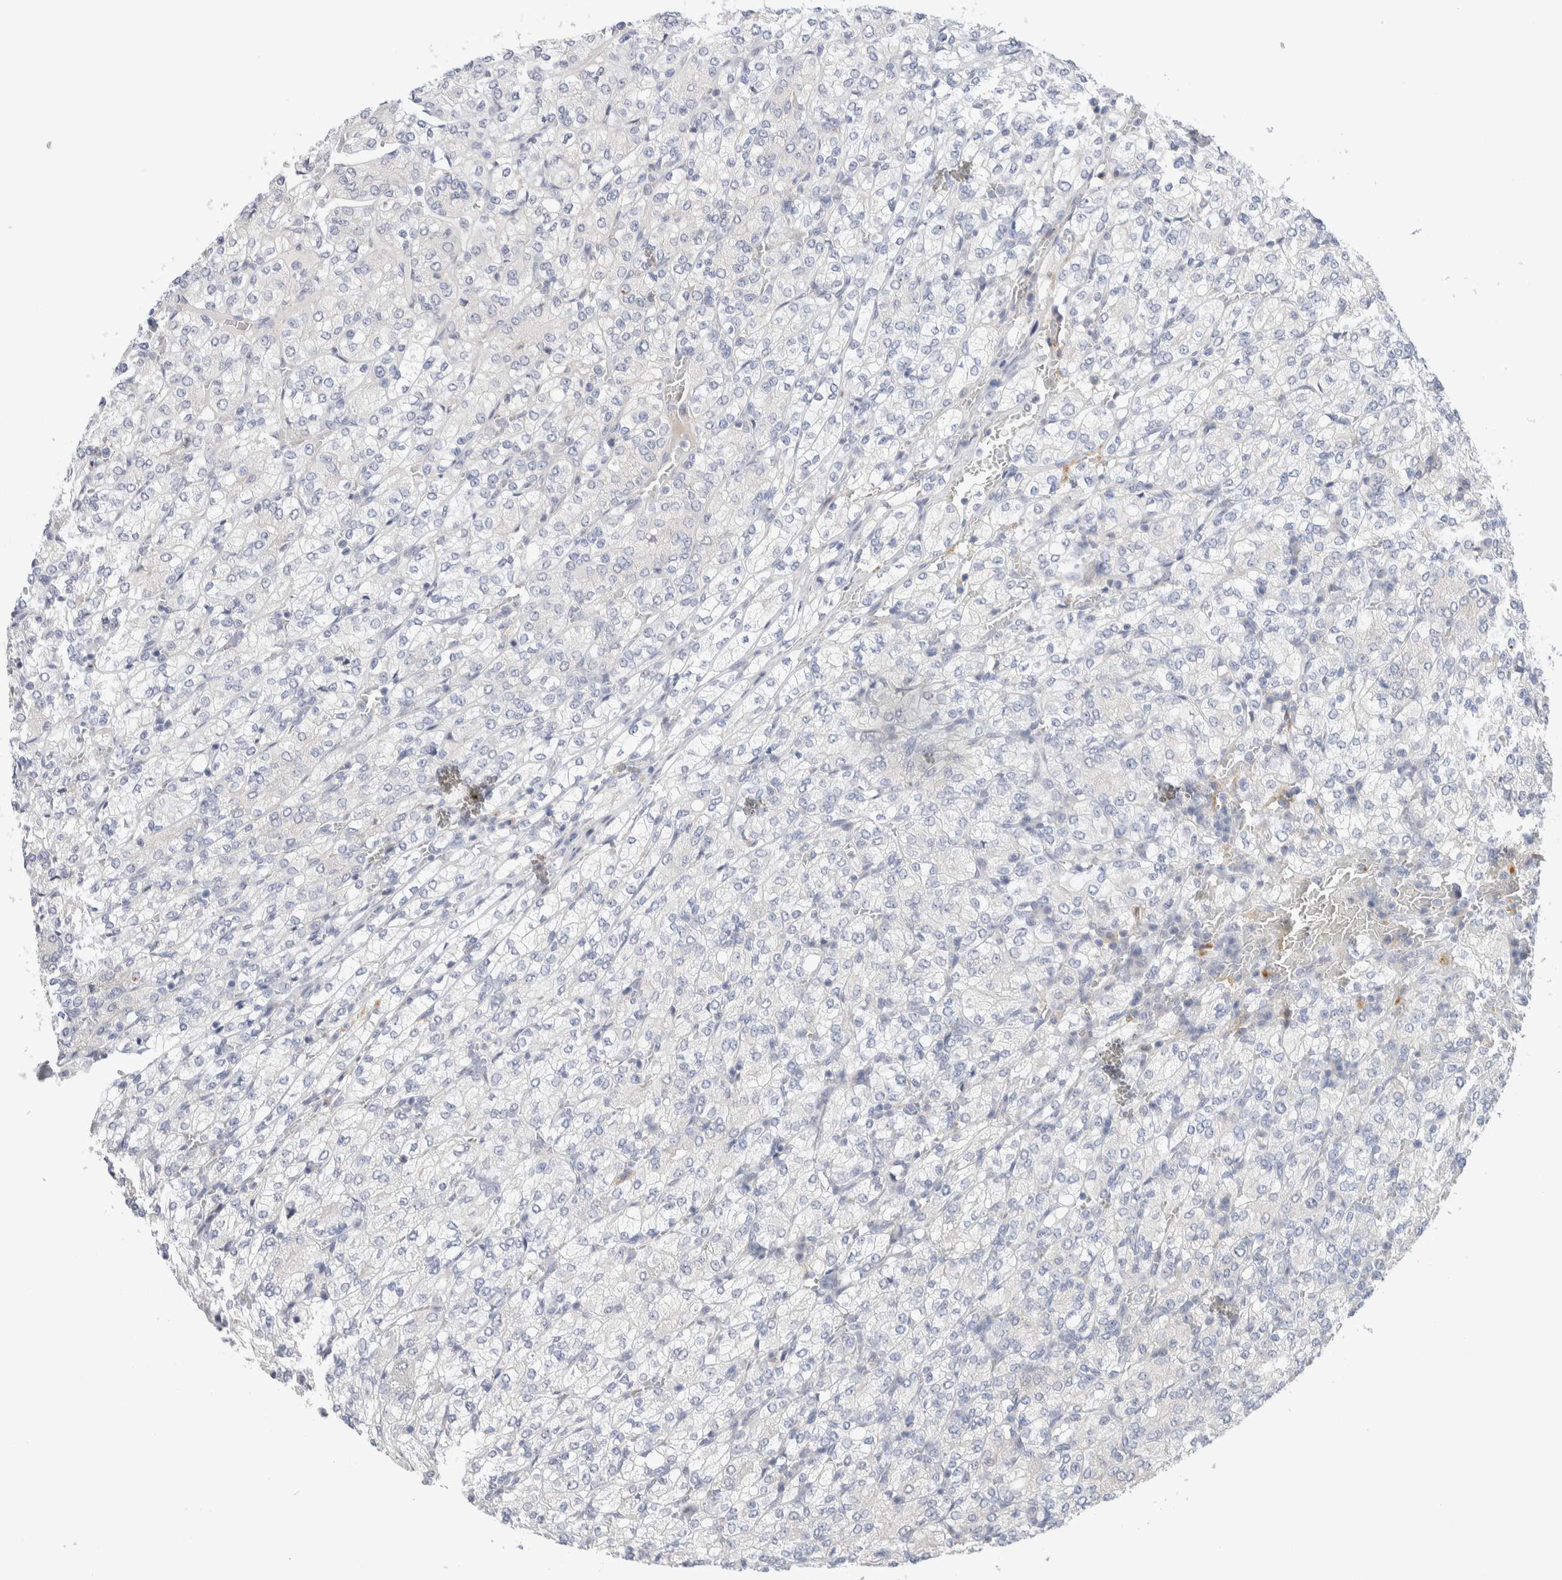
{"staining": {"intensity": "negative", "quantity": "none", "location": "none"}, "tissue": "renal cancer", "cell_type": "Tumor cells", "image_type": "cancer", "snomed": [{"axis": "morphology", "description": "Adenocarcinoma, NOS"}, {"axis": "topography", "description": "Kidney"}], "caption": "Micrograph shows no significant protein staining in tumor cells of renal cancer (adenocarcinoma).", "gene": "DNAJB6", "patient": {"sex": "male", "age": 77}}